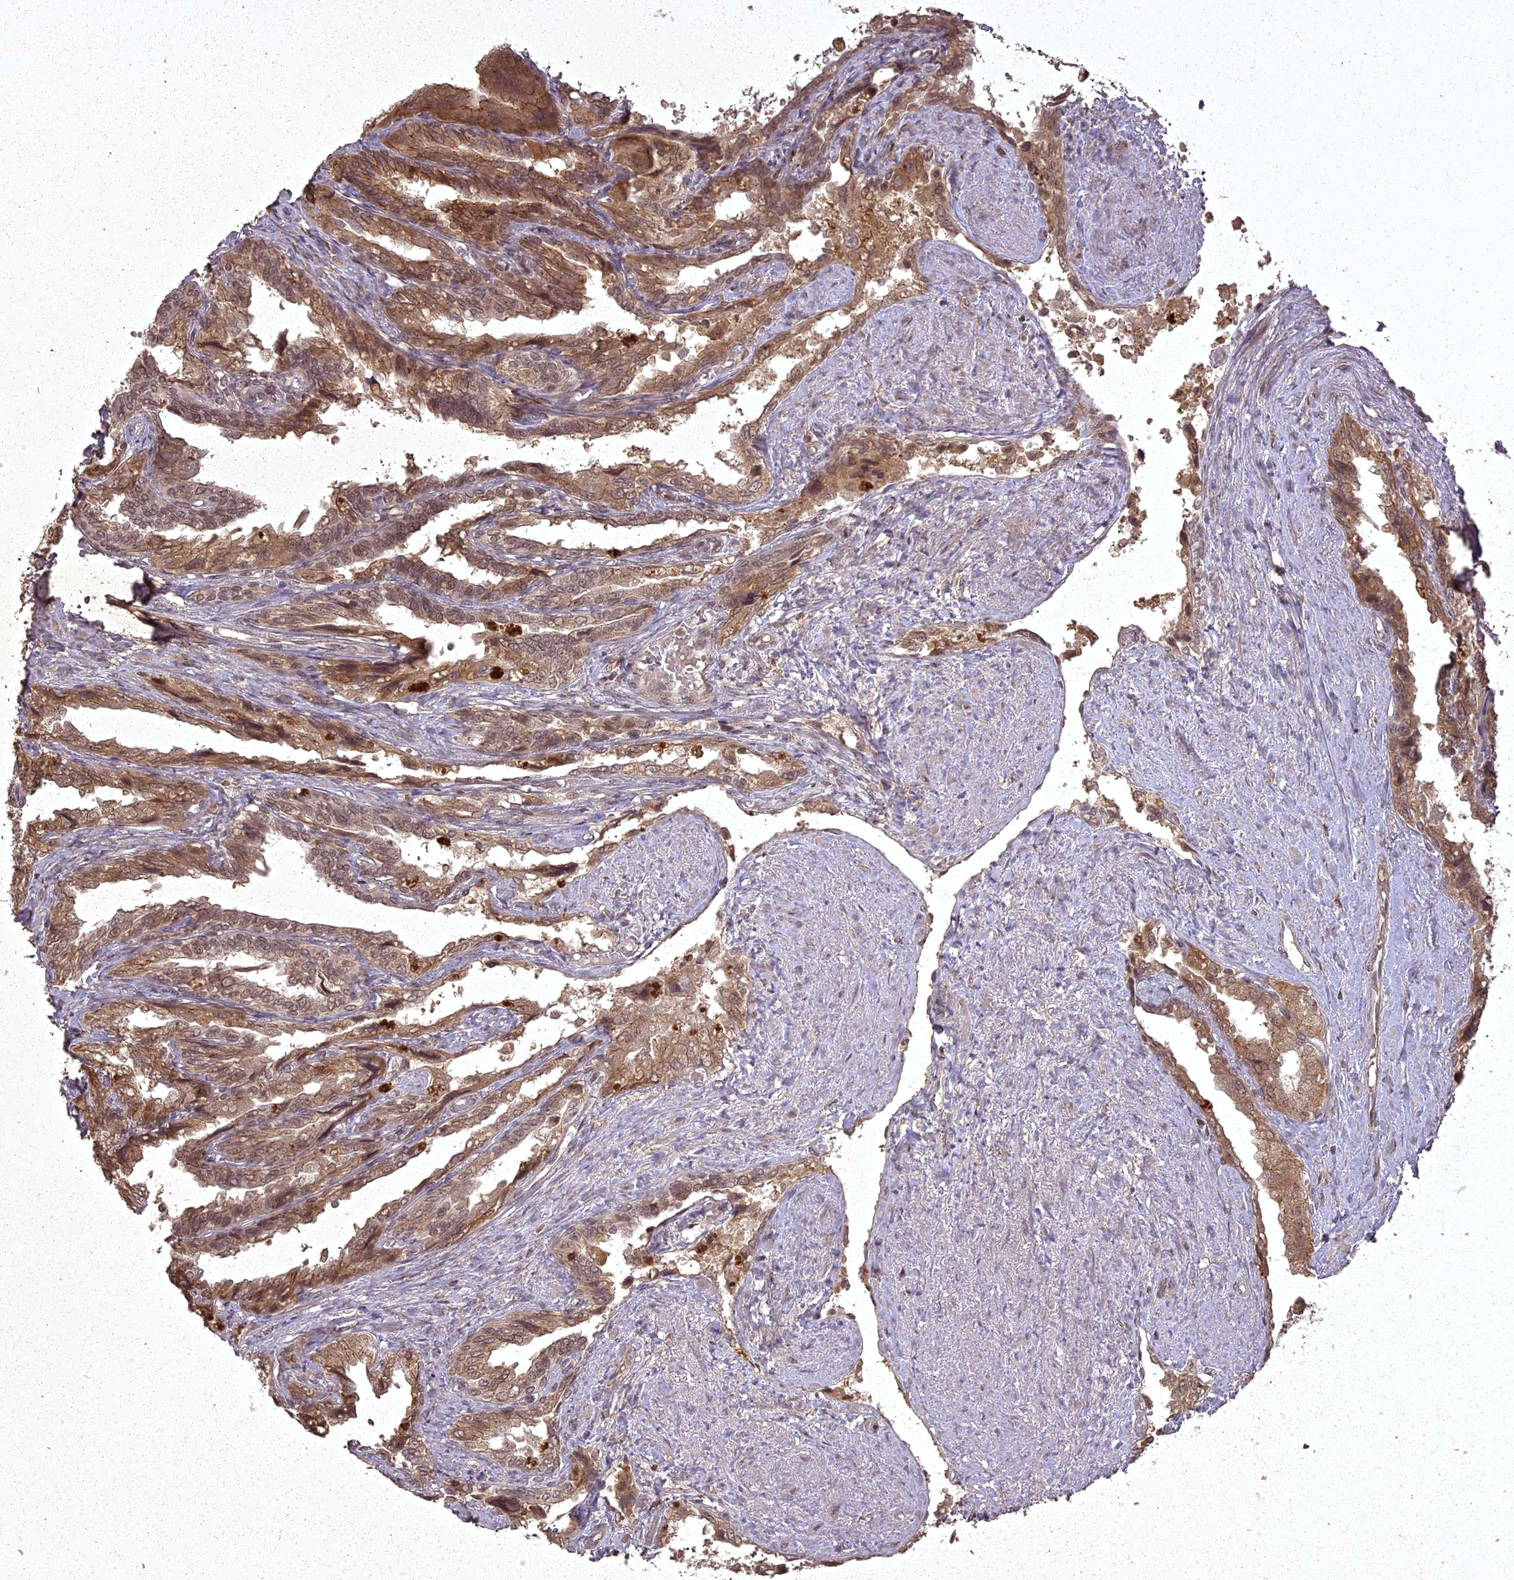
{"staining": {"intensity": "moderate", "quantity": "25%-75%", "location": "cytoplasmic/membranous,nuclear"}, "tissue": "seminal vesicle", "cell_type": "Glandular cells", "image_type": "normal", "snomed": [{"axis": "morphology", "description": "Normal tissue, NOS"}, {"axis": "topography", "description": "Seminal veicle"}, {"axis": "topography", "description": "Peripheral nerve tissue"}], "caption": "Benign seminal vesicle reveals moderate cytoplasmic/membranous,nuclear staining in approximately 25%-75% of glandular cells, visualized by immunohistochemistry. Immunohistochemistry (ihc) stains the protein in brown and the nuclei are stained blue.", "gene": "ING5", "patient": {"sex": "male", "age": 60}}